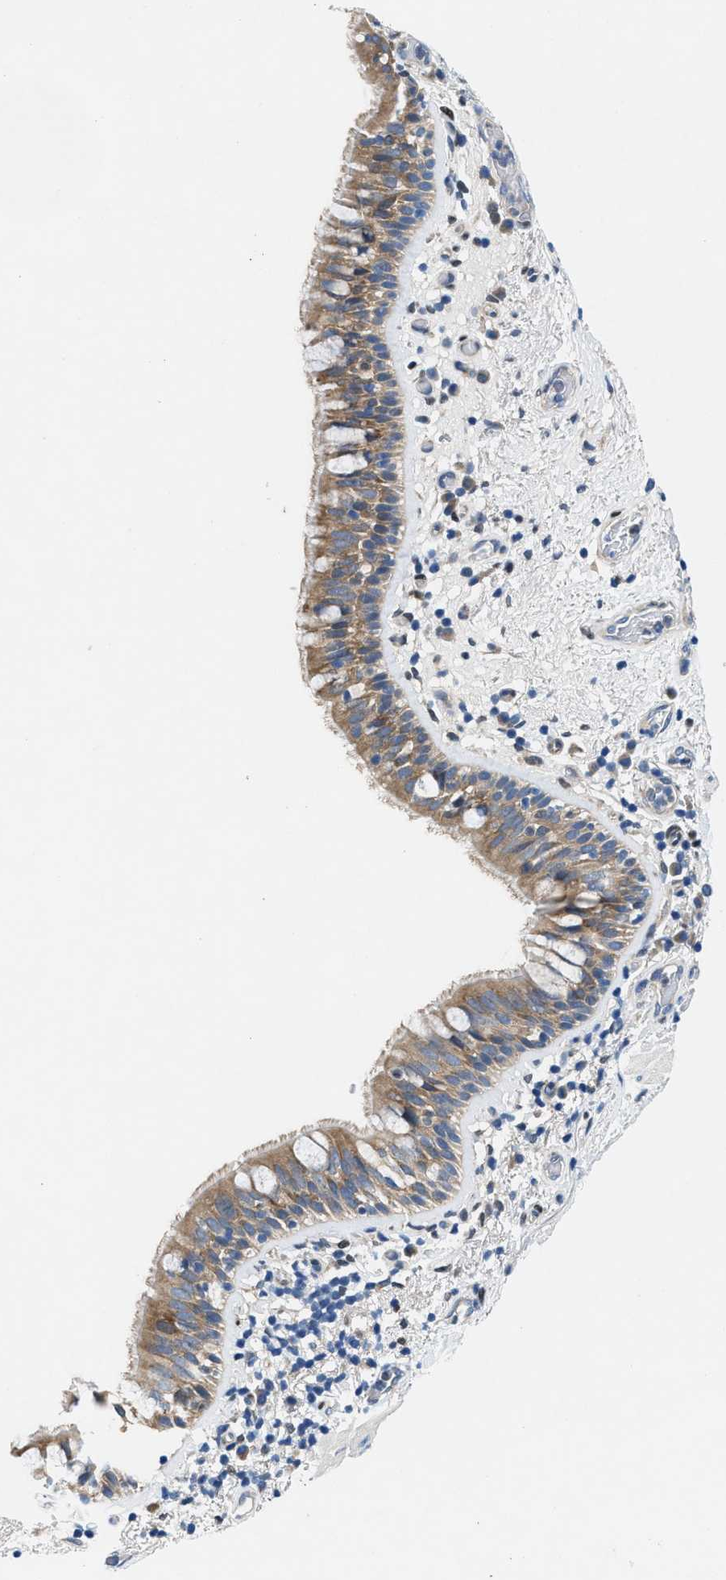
{"staining": {"intensity": "moderate", "quantity": "25%-75%", "location": "cytoplasmic/membranous"}, "tissue": "bronchus", "cell_type": "Respiratory epithelial cells", "image_type": "normal", "snomed": [{"axis": "morphology", "description": "Normal tissue, NOS"}, {"axis": "morphology", "description": "Inflammation, NOS"}, {"axis": "topography", "description": "Cartilage tissue"}, {"axis": "topography", "description": "Bronchus"}], "caption": "Protein expression analysis of benign bronchus exhibits moderate cytoplasmic/membranous expression in about 25%-75% of respiratory epithelial cells. The protein of interest is stained brown, and the nuclei are stained in blue (DAB IHC with brightfield microscopy, high magnification).", "gene": "COPS2", "patient": {"sex": "male", "age": 77}}